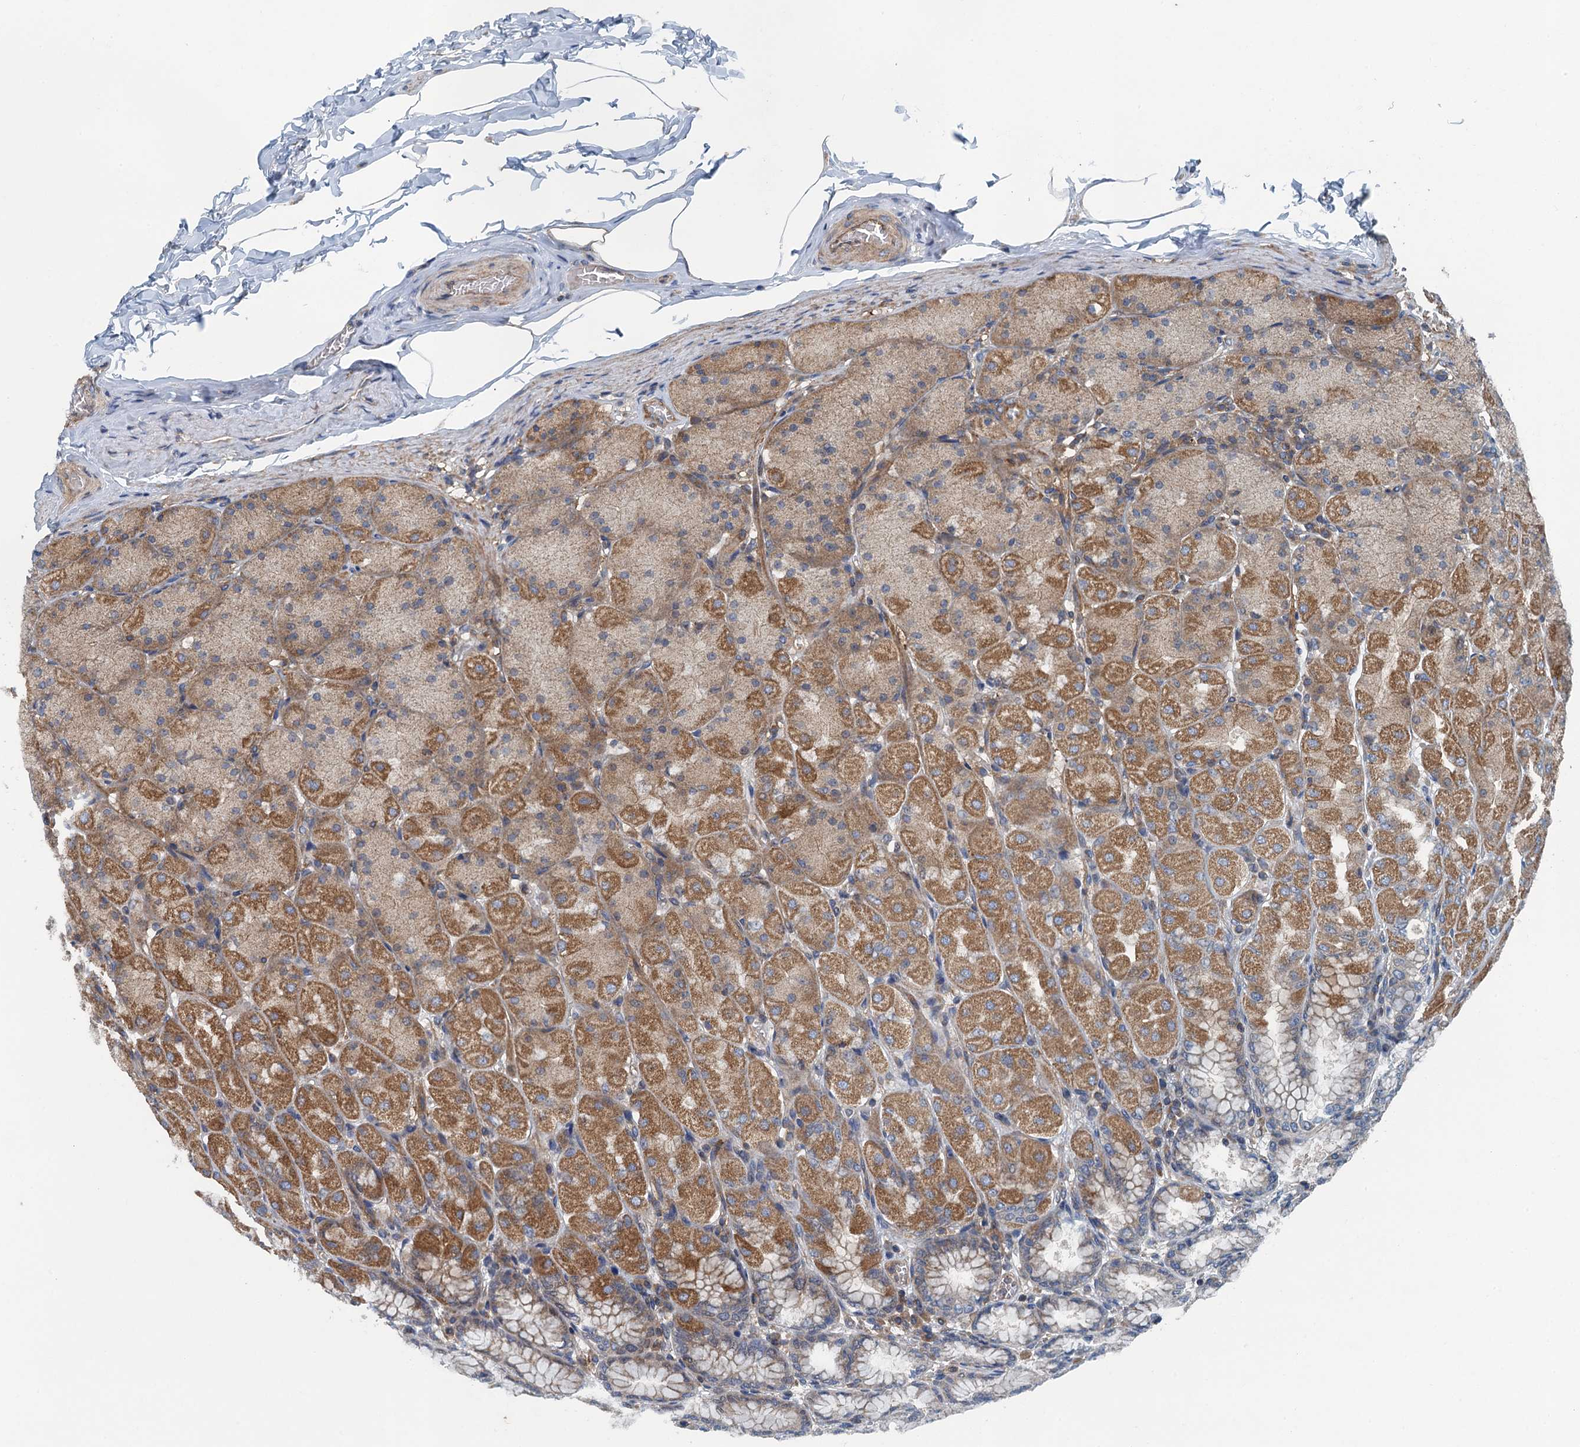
{"staining": {"intensity": "moderate", "quantity": ">75%", "location": "cytoplasmic/membranous"}, "tissue": "stomach", "cell_type": "Glandular cells", "image_type": "normal", "snomed": [{"axis": "morphology", "description": "Normal tissue, NOS"}, {"axis": "topography", "description": "Stomach, upper"}], "caption": "Immunohistochemistry staining of benign stomach, which demonstrates medium levels of moderate cytoplasmic/membranous positivity in about >75% of glandular cells indicating moderate cytoplasmic/membranous protein staining. The staining was performed using DAB (3,3'-diaminobenzidine) (brown) for protein detection and nuclei were counterstained in hematoxylin (blue).", "gene": "PPP1R14D", "patient": {"sex": "female", "age": 56}}